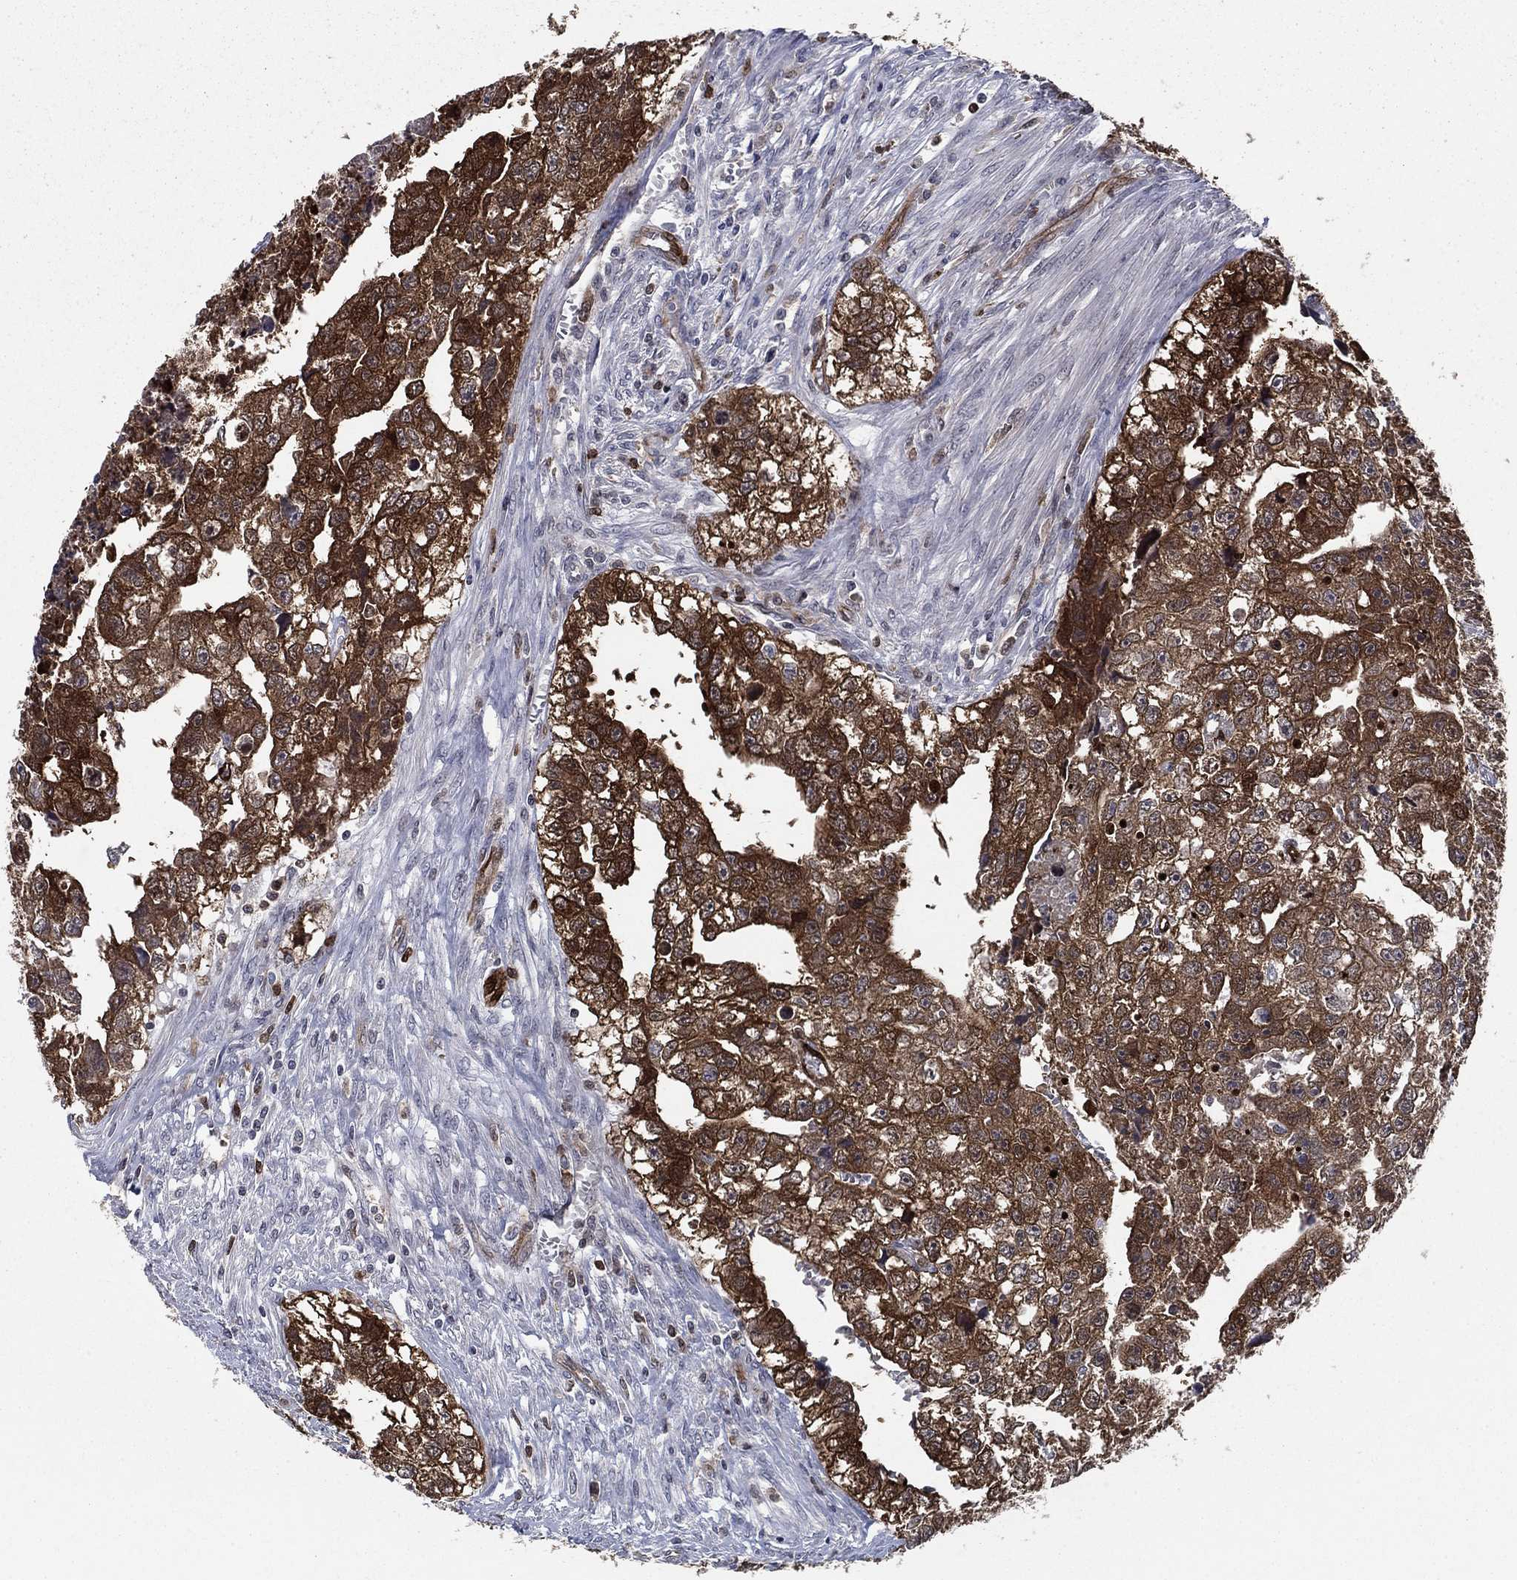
{"staining": {"intensity": "strong", "quantity": ">75%", "location": "cytoplasmic/membranous"}, "tissue": "testis cancer", "cell_type": "Tumor cells", "image_type": "cancer", "snomed": [{"axis": "morphology", "description": "Carcinoma, Embryonal, NOS"}, {"axis": "morphology", "description": "Teratoma, malignant, NOS"}, {"axis": "topography", "description": "Testis"}], "caption": "Brown immunohistochemical staining in testis teratoma (malignant) displays strong cytoplasmic/membranous staining in approximately >75% of tumor cells.", "gene": "STMN1", "patient": {"sex": "male", "age": 44}}